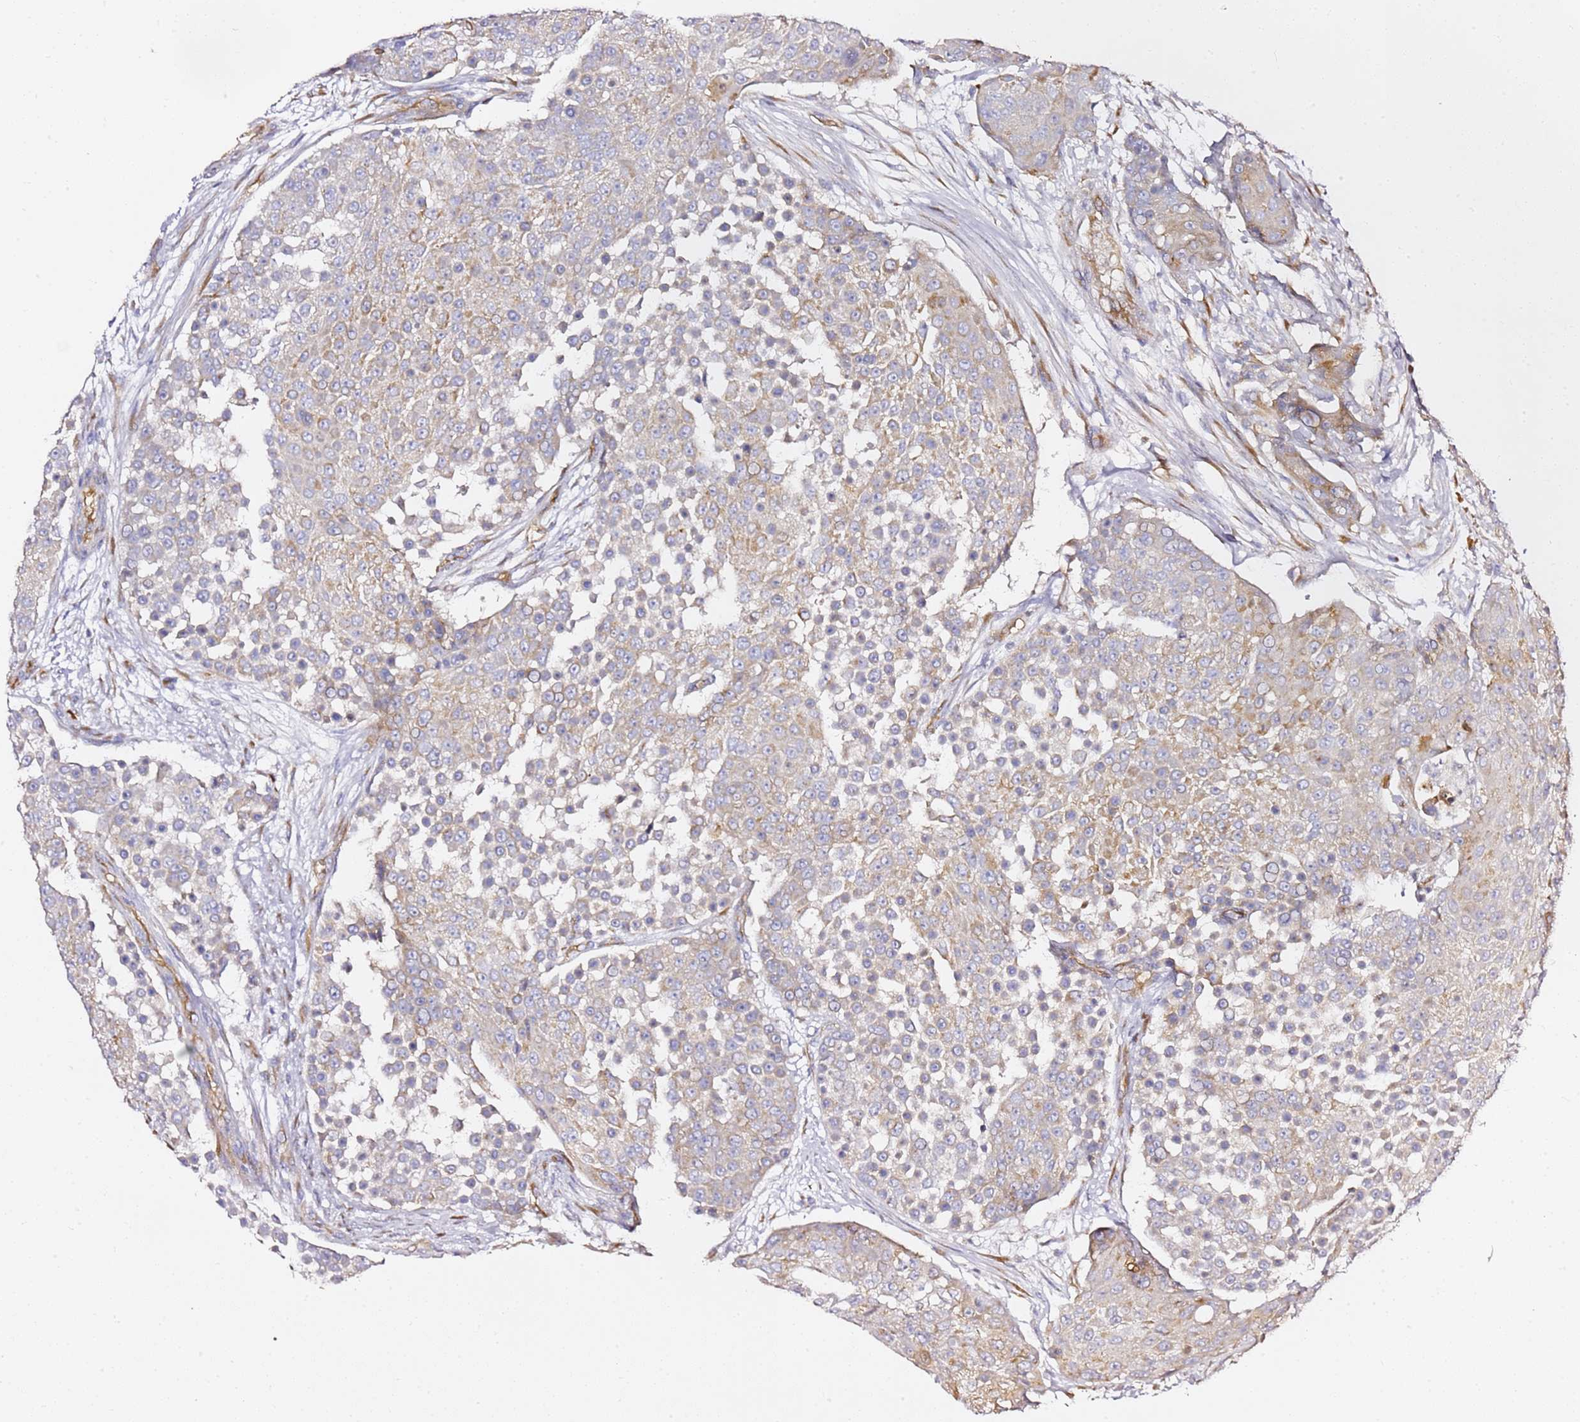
{"staining": {"intensity": "weak", "quantity": "25%-75%", "location": "cytoplasmic/membranous"}, "tissue": "urothelial cancer", "cell_type": "Tumor cells", "image_type": "cancer", "snomed": [{"axis": "morphology", "description": "Urothelial carcinoma, High grade"}, {"axis": "topography", "description": "Urinary bladder"}], "caption": "High-grade urothelial carcinoma stained with immunohistochemistry (IHC) displays weak cytoplasmic/membranous expression in about 25%-75% of tumor cells.", "gene": "KIF7", "patient": {"sex": "female", "age": 63}}